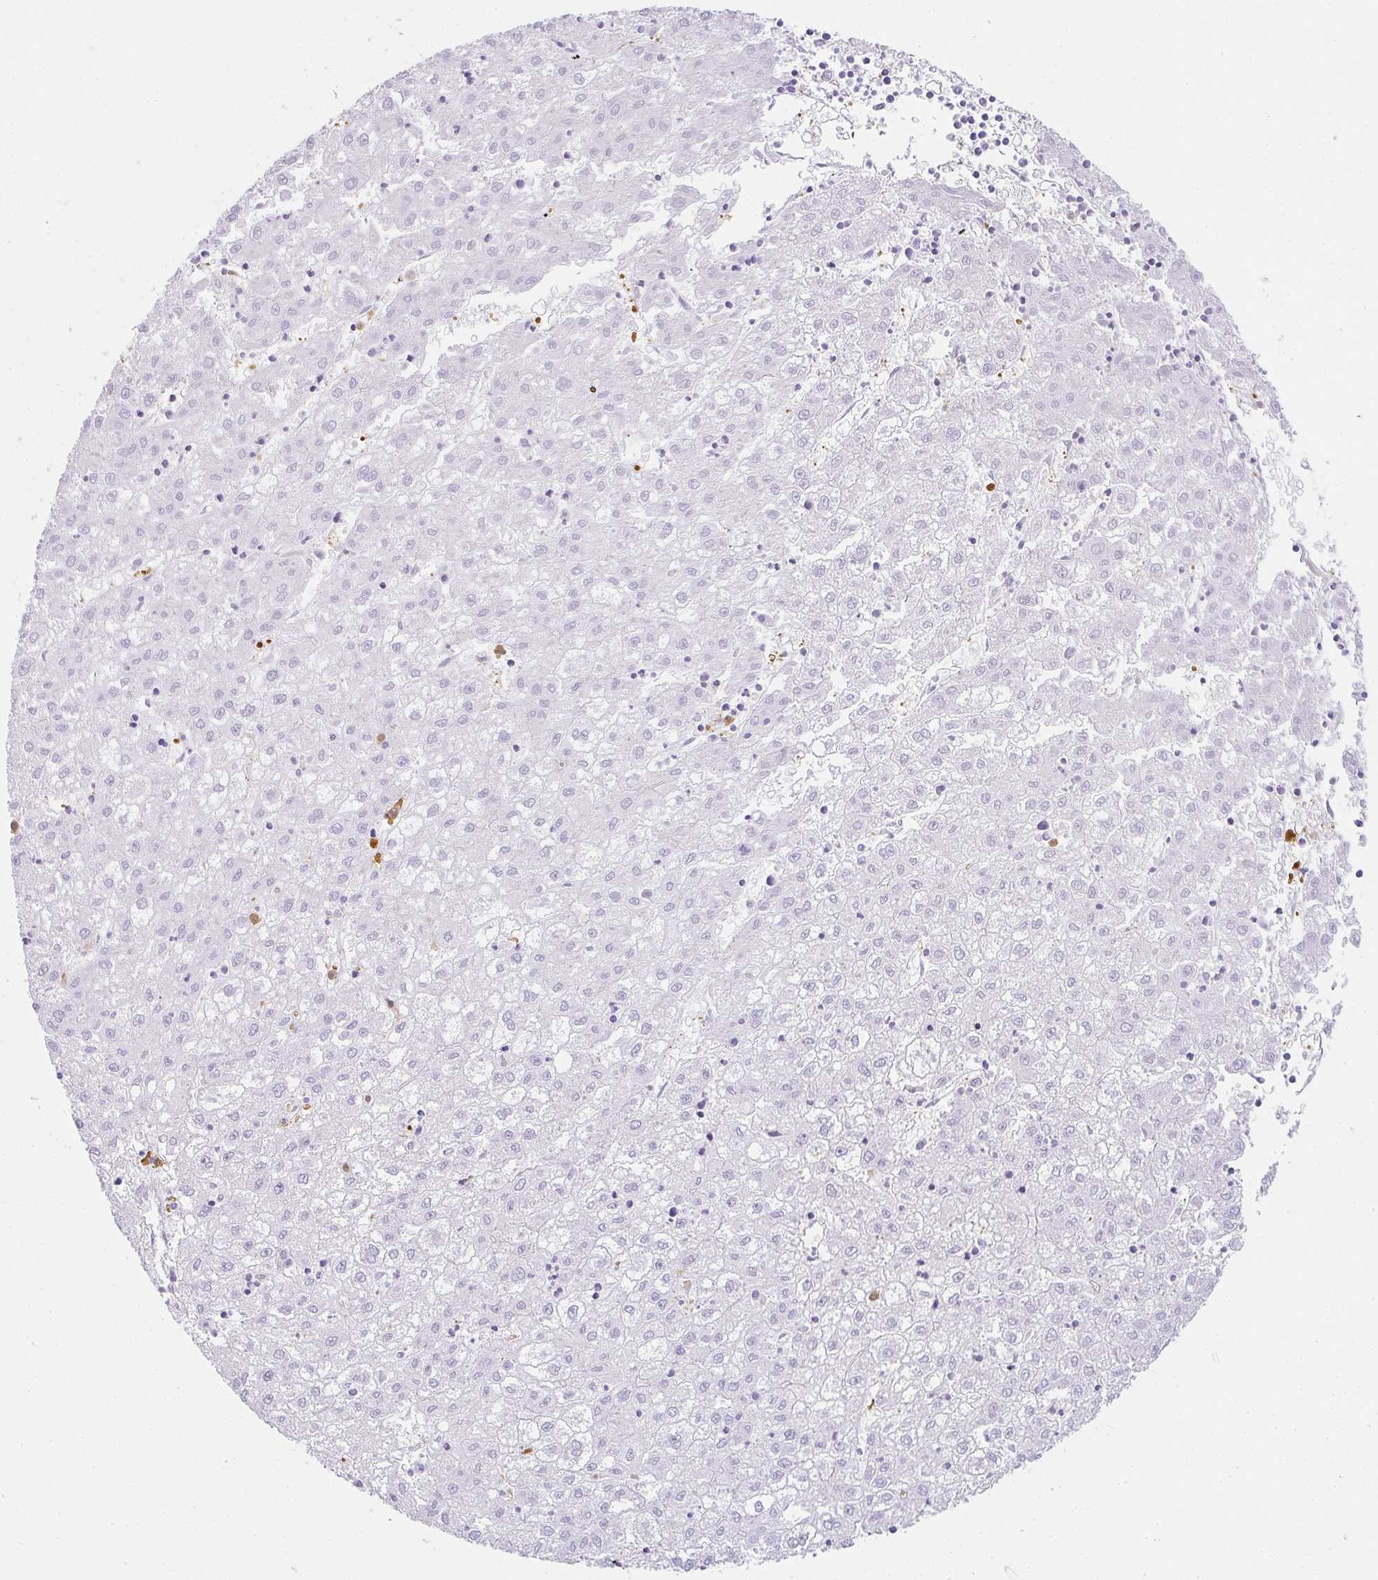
{"staining": {"intensity": "negative", "quantity": "none", "location": "none"}, "tissue": "liver cancer", "cell_type": "Tumor cells", "image_type": "cancer", "snomed": [{"axis": "morphology", "description": "Carcinoma, Hepatocellular, NOS"}, {"axis": "topography", "description": "Liver"}], "caption": "Immunohistochemistry (IHC) histopathology image of human liver cancer (hepatocellular carcinoma) stained for a protein (brown), which shows no staining in tumor cells.", "gene": "HK3", "patient": {"sex": "male", "age": 72}}